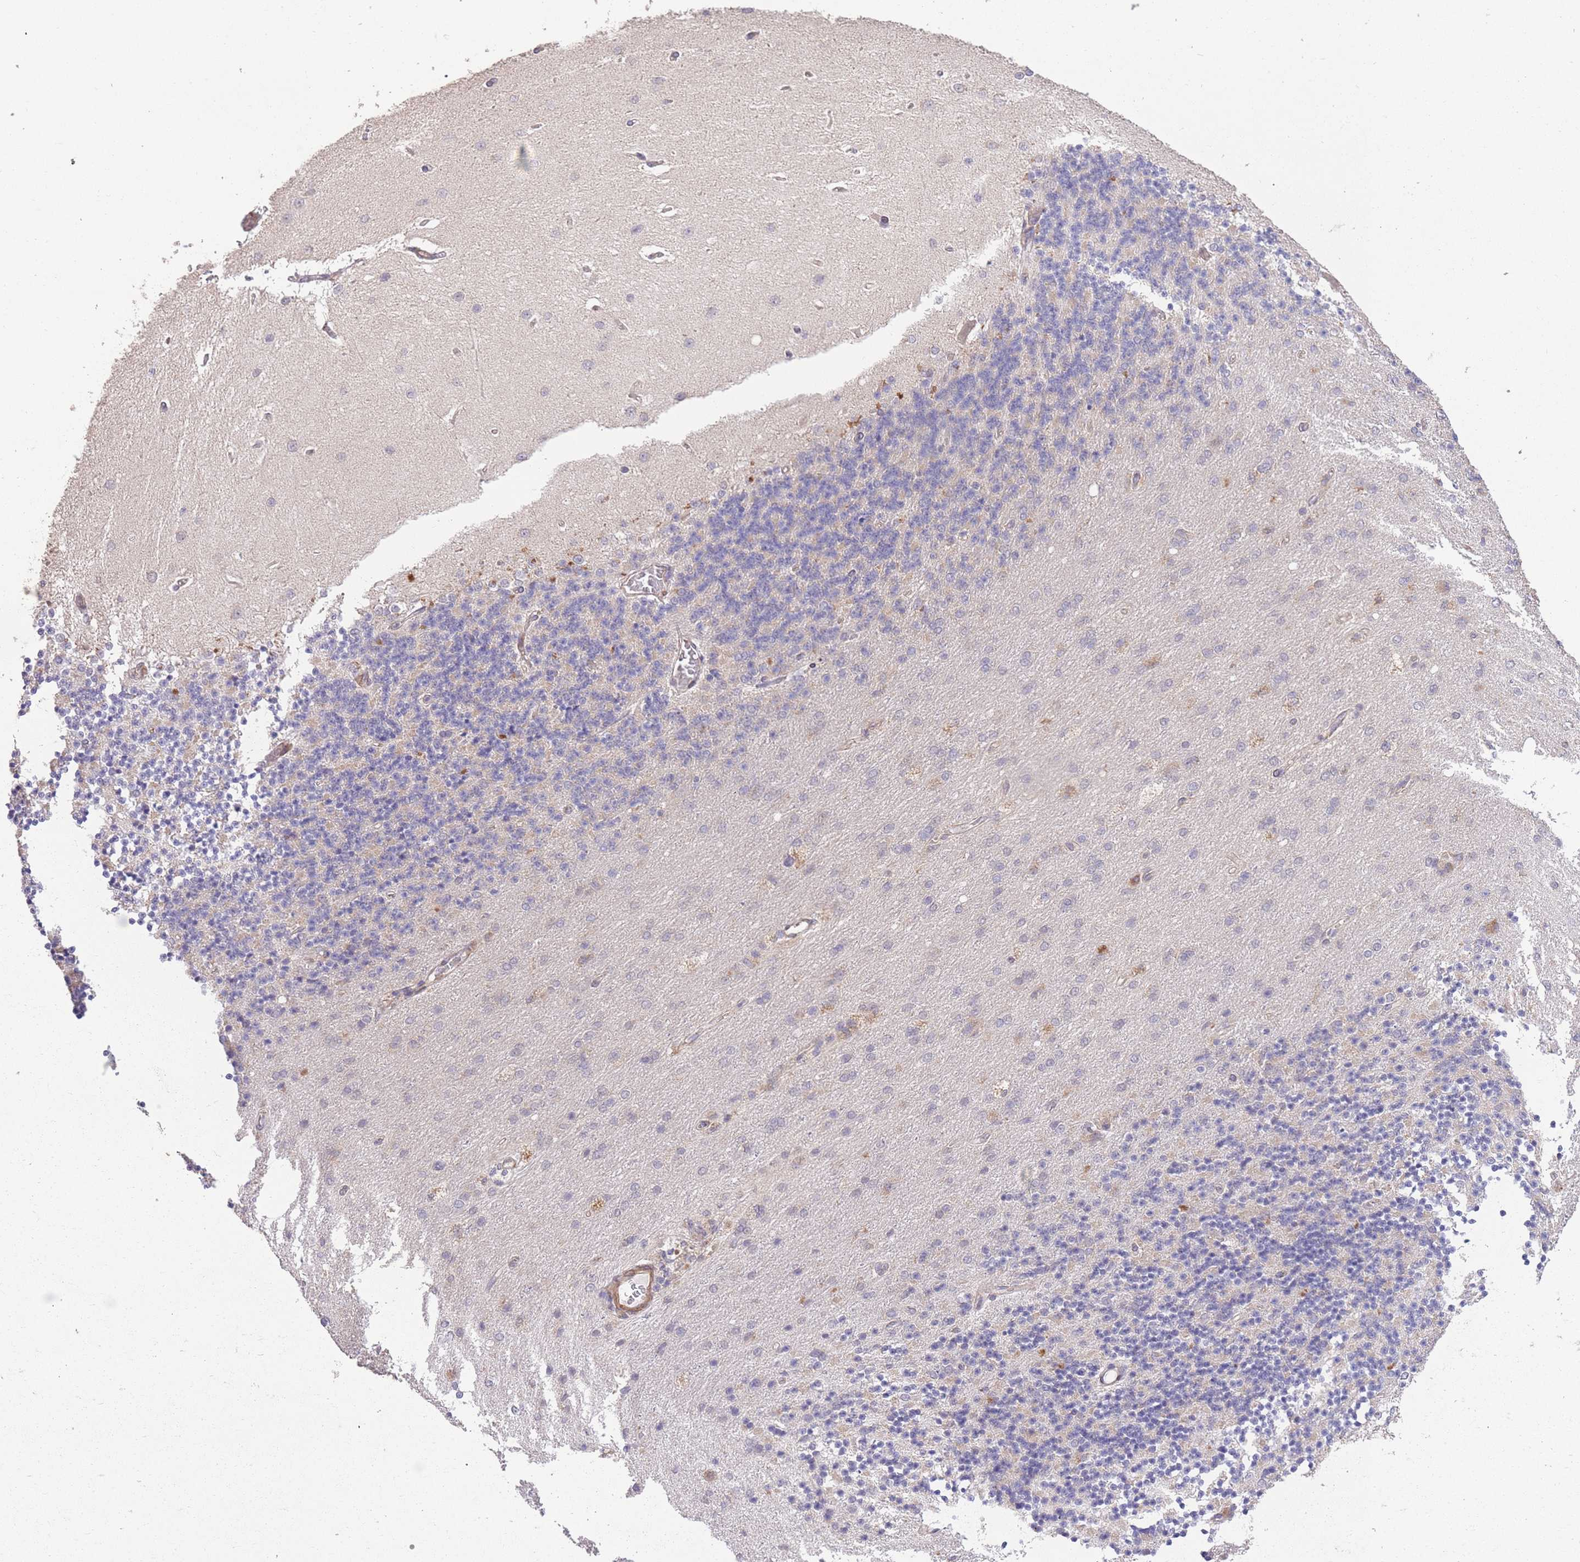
{"staining": {"intensity": "weak", "quantity": "25%-75%", "location": "cytoplasmic/membranous"}, "tissue": "cerebellum", "cell_type": "Cells in granular layer", "image_type": "normal", "snomed": [{"axis": "morphology", "description": "Normal tissue, NOS"}, {"axis": "topography", "description": "Cerebellum"}], "caption": "DAB (3,3'-diaminobenzidine) immunohistochemical staining of unremarkable cerebellum displays weak cytoplasmic/membranous protein expression in about 25%-75% of cells in granular layer.", "gene": "ELOA2", "patient": {"sex": "female", "age": 29}}